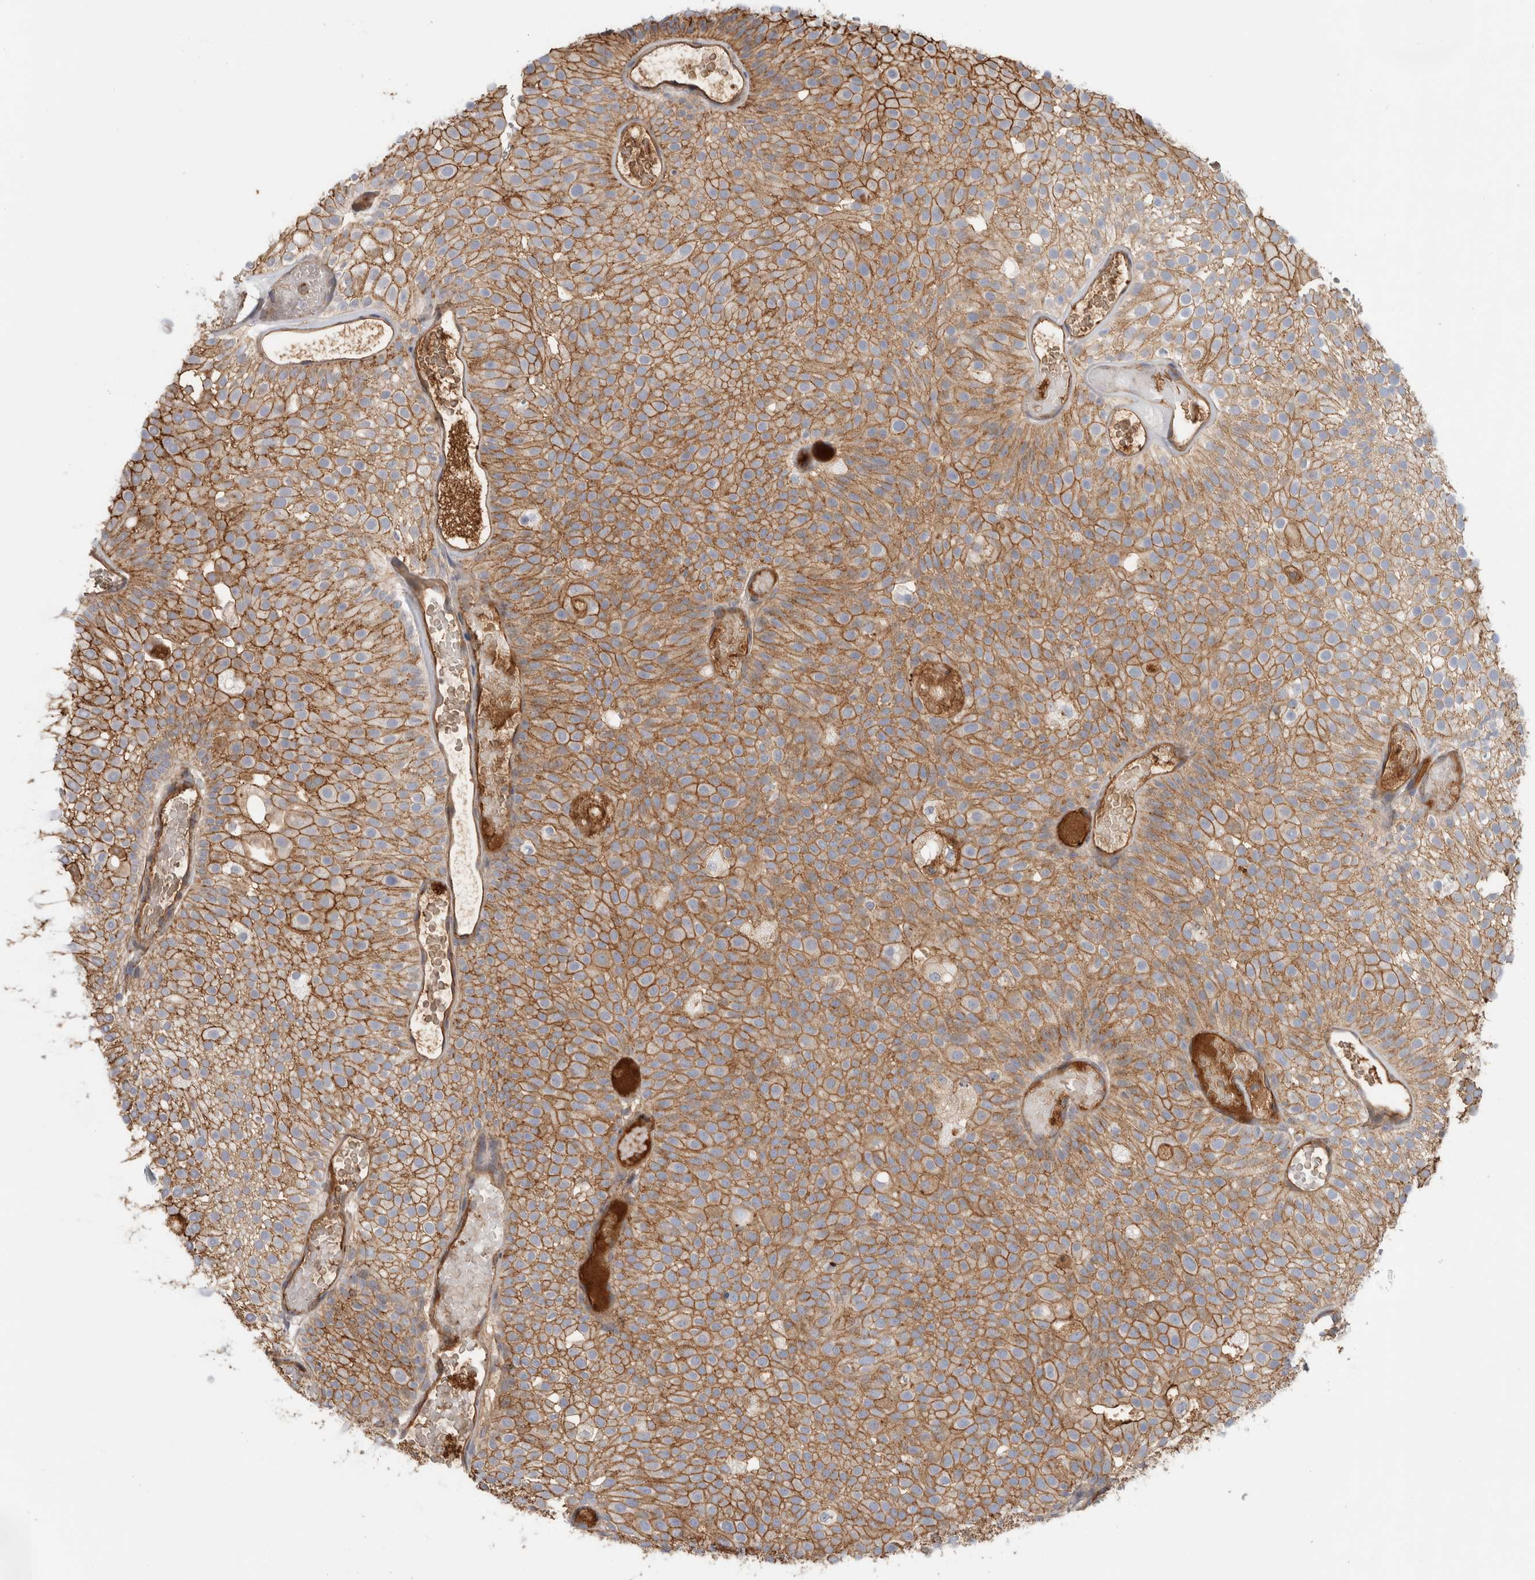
{"staining": {"intensity": "moderate", "quantity": ">75%", "location": "cytoplasmic/membranous"}, "tissue": "urothelial cancer", "cell_type": "Tumor cells", "image_type": "cancer", "snomed": [{"axis": "morphology", "description": "Urothelial carcinoma, Low grade"}, {"axis": "topography", "description": "Urinary bladder"}], "caption": "Low-grade urothelial carcinoma was stained to show a protein in brown. There is medium levels of moderate cytoplasmic/membranous expression in about >75% of tumor cells.", "gene": "CFI", "patient": {"sex": "male", "age": 78}}